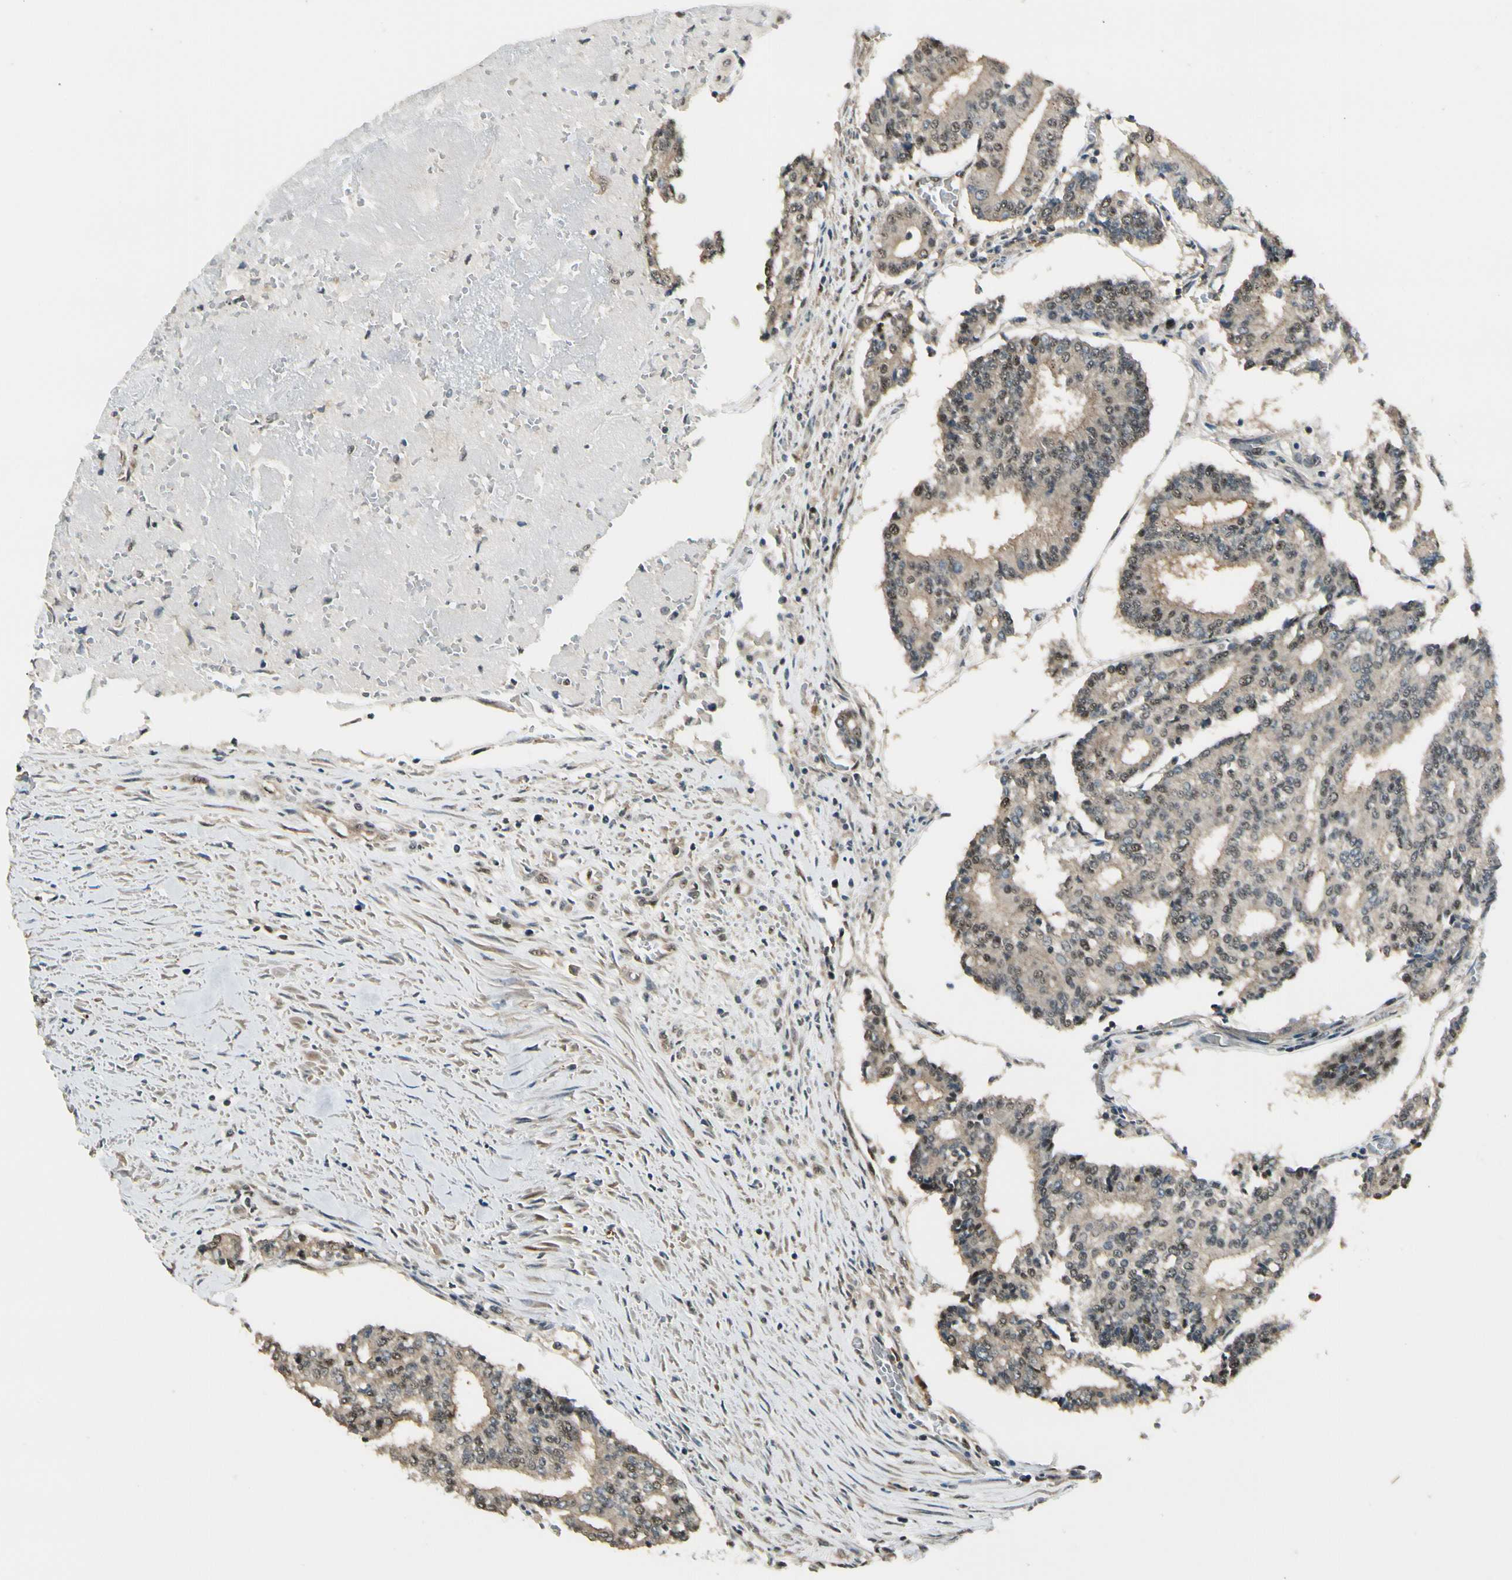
{"staining": {"intensity": "weak", "quantity": ">75%", "location": "cytoplasmic/membranous,nuclear"}, "tissue": "prostate cancer", "cell_type": "Tumor cells", "image_type": "cancer", "snomed": [{"axis": "morphology", "description": "Adenocarcinoma, High grade"}, {"axis": "topography", "description": "Prostate"}], "caption": "IHC image of prostate cancer (adenocarcinoma (high-grade)) stained for a protein (brown), which exhibits low levels of weak cytoplasmic/membranous and nuclear expression in approximately >75% of tumor cells.", "gene": "MCPH1", "patient": {"sex": "male", "age": 55}}